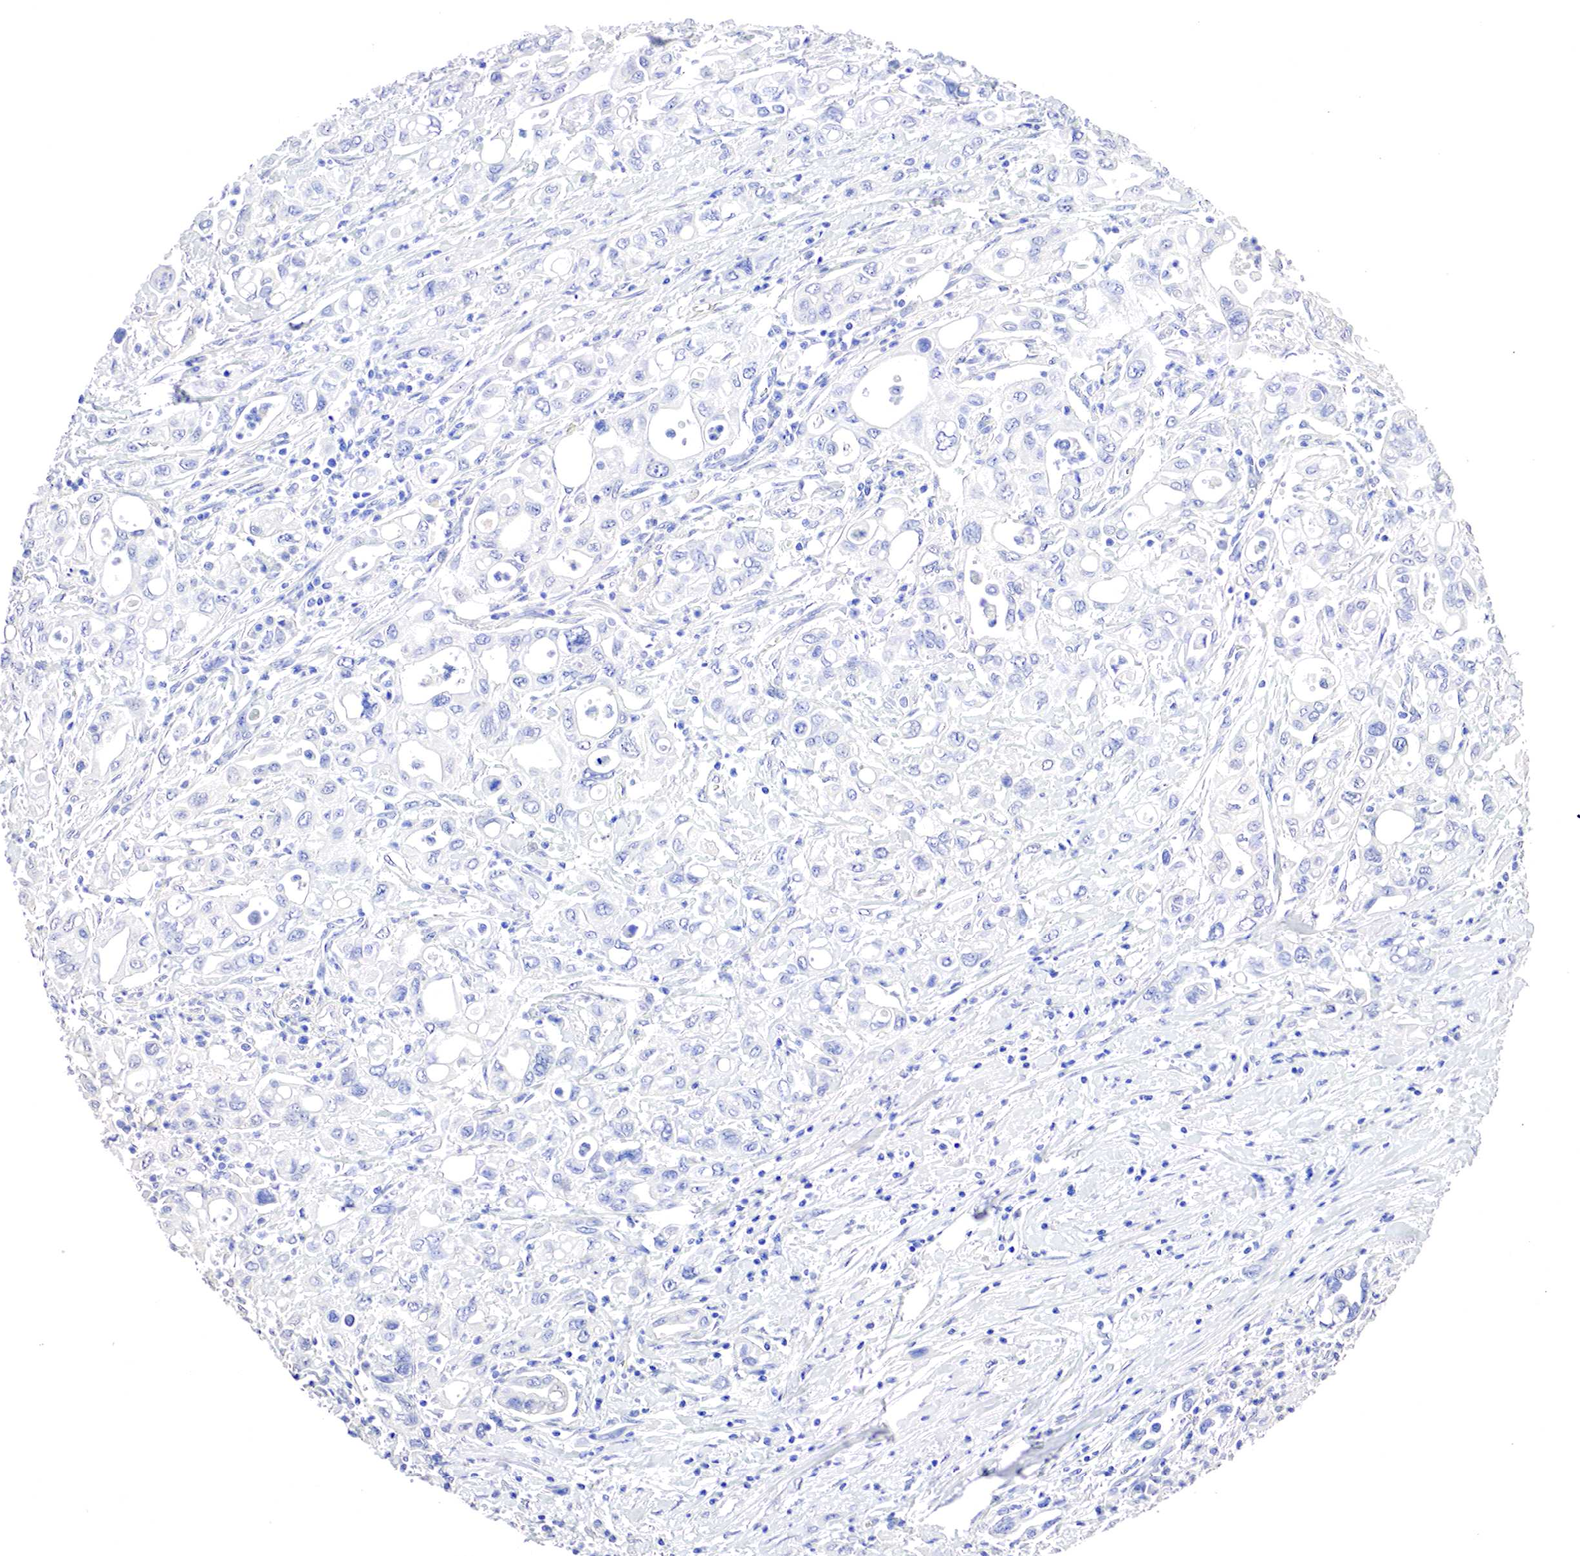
{"staining": {"intensity": "negative", "quantity": "none", "location": "none"}, "tissue": "pancreatic cancer", "cell_type": "Tumor cells", "image_type": "cancer", "snomed": [{"axis": "morphology", "description": "Adenocarcinoma, NOS"}, {"axis": "topography", "description": "Pancreas"}], "caption": "IHC of pancreatic cancer exhibits no positivity in tumor cells.", "gene": "OTC", "patient": {"sex": "female", "age": 57}}